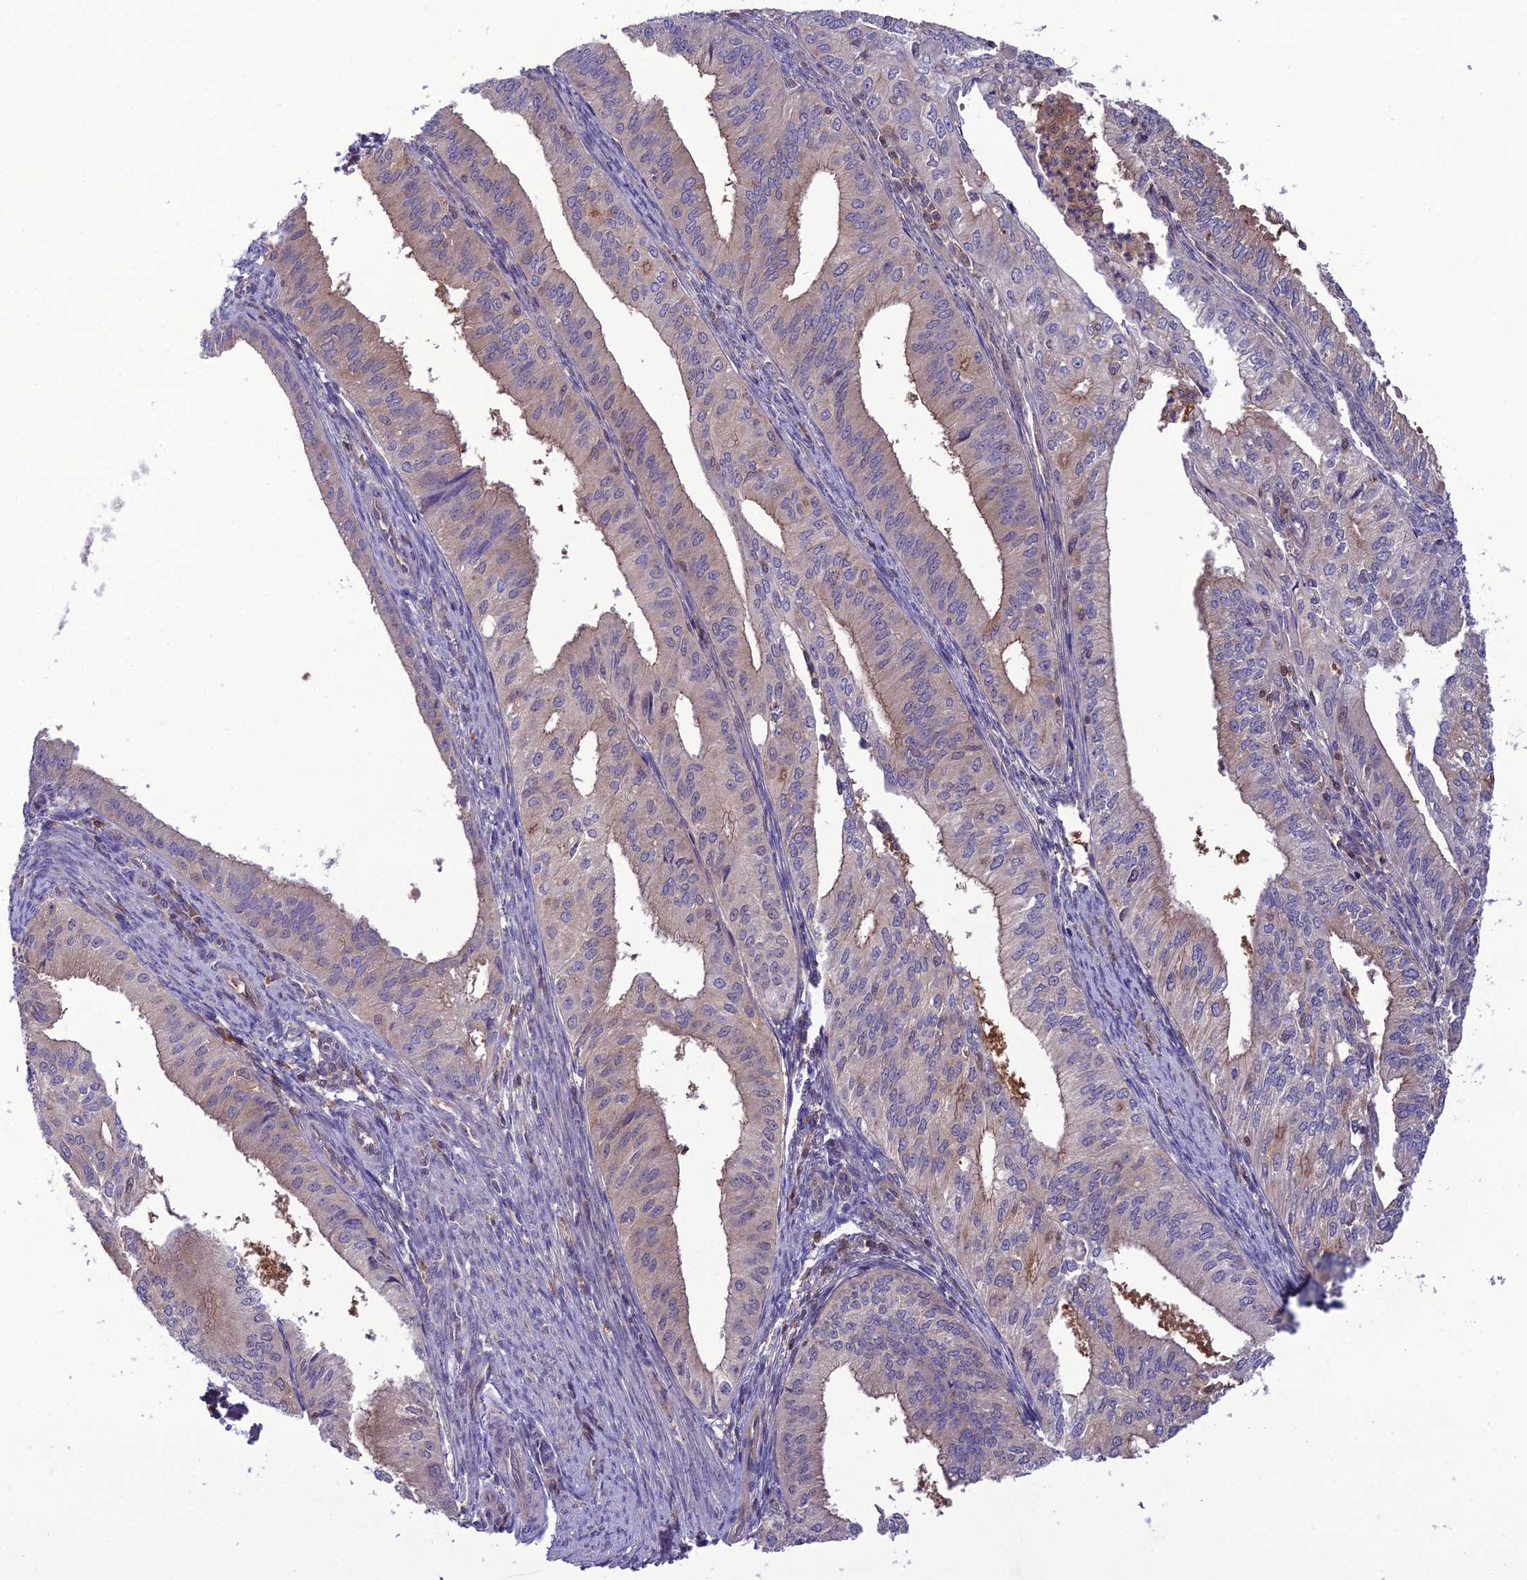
{"staining": {"intensity": "weak", "quantity": "25%-75%", "location": "cytoplasmic/membranous"}, "tissue": "endometrial cancer", "cell_type": "Tumor cells", "image_type": "cancer", "snomed": [{"axis": "morphology", "description": "Adenocarcinoma, NOS"}, {"axis": "topography", "description": "Endometrium"}], "caption": "Endometrial cancer (adenocarcinoma) stained for a protein shows weak cytoplasmic/membranous positivity in tumor cells.", "gene": "GDF6", "patient": {"sex": "female", "age": 50}}